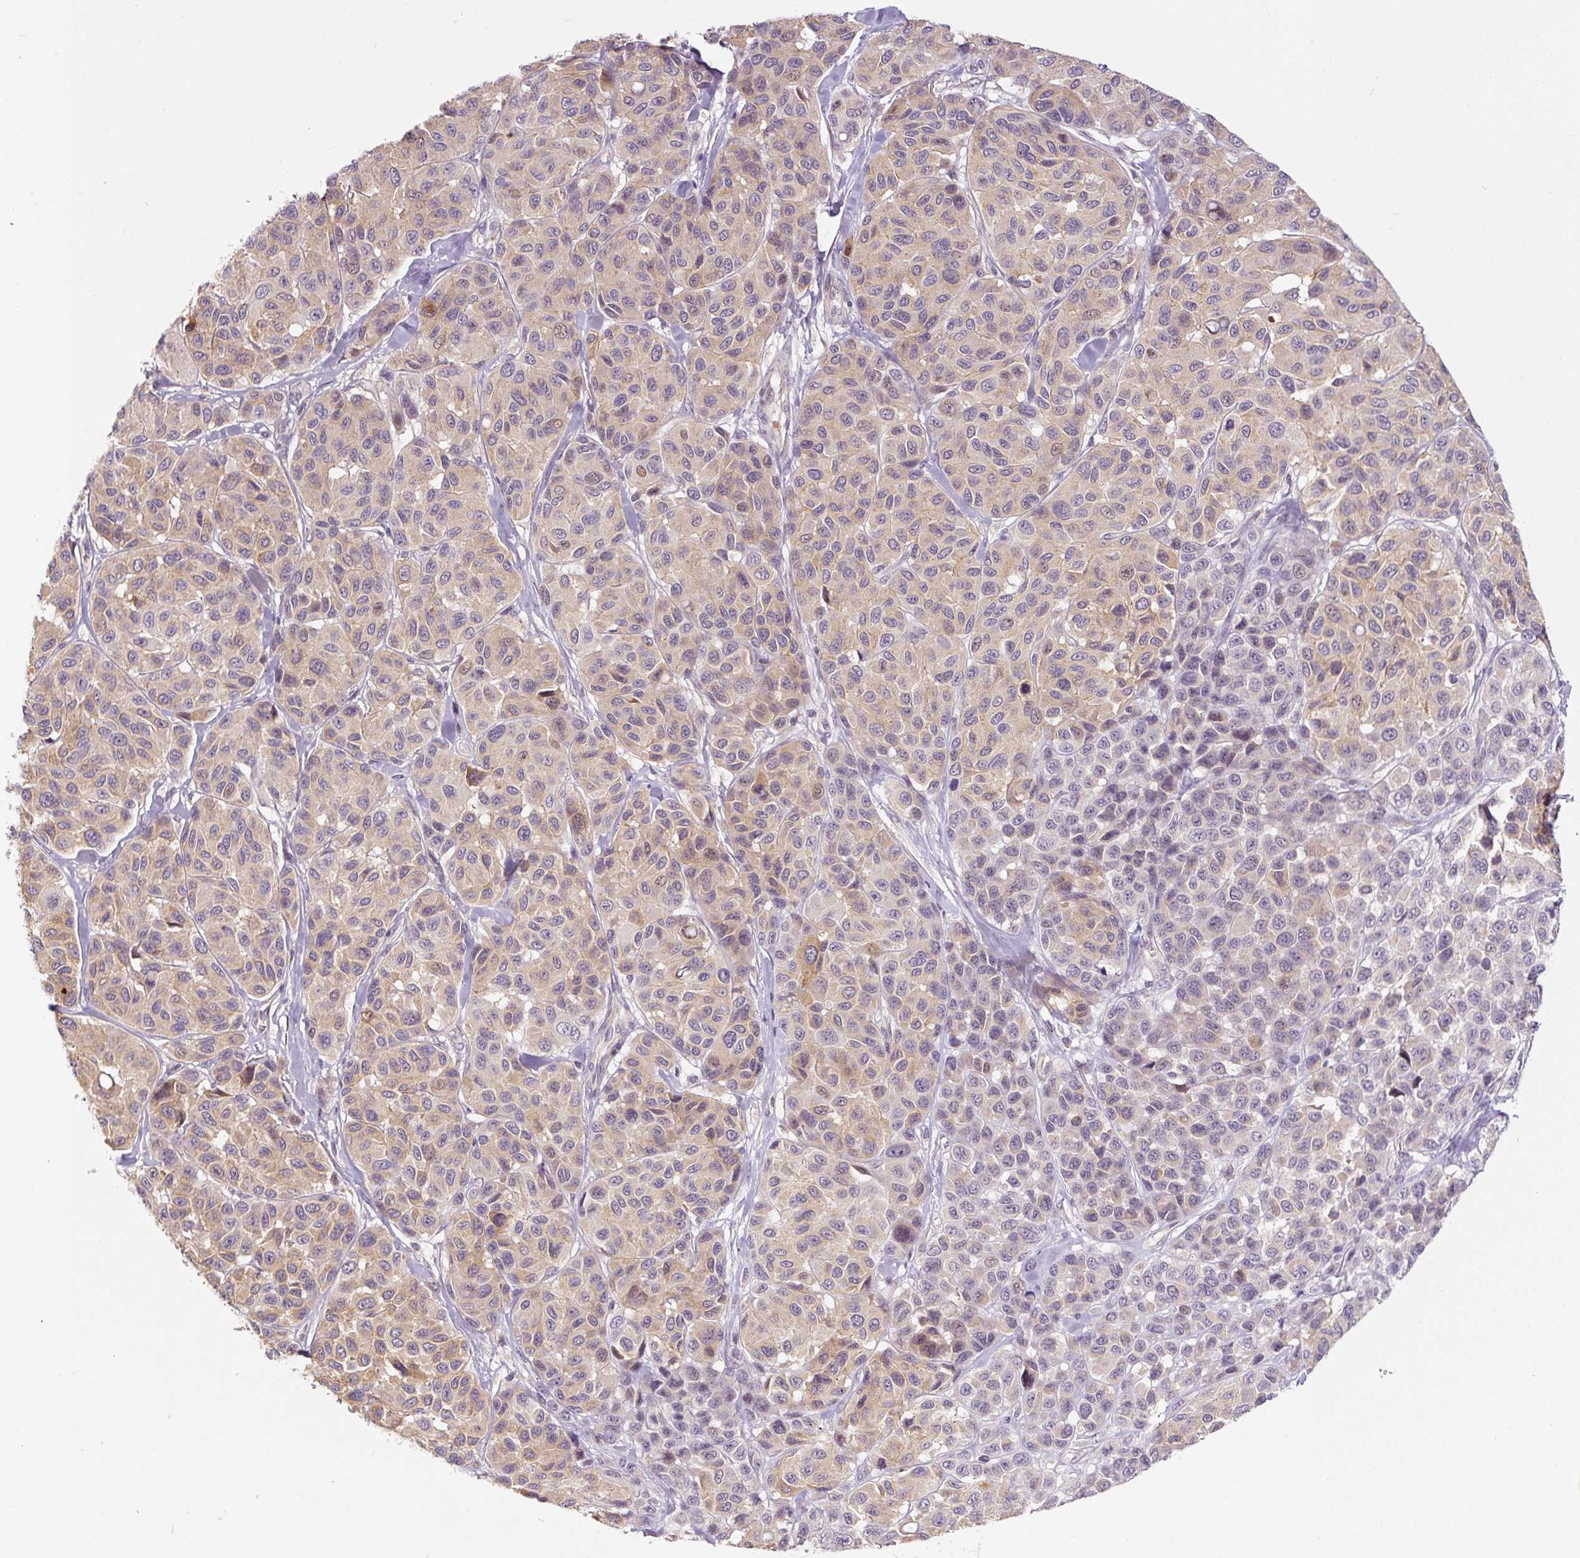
{"staining": {"intensity": "weak", "quantity": ">75%", "location": "cytoplasmic/membranous"}, "tissue": "melanoma", "cell_type": "Tumor cells", "image_type": "cancer", "snomed": [{"axis": "morphology", "description": "Malignant melanoma, NOS"}, {"axis": "topography", "description": "Skin"}], "caption": "Human melanoma stained with a protein marker reveals weak staining in tumor cells.", "gene": "PRKAA2", "patient": {"sex": "female", "age": 66}}